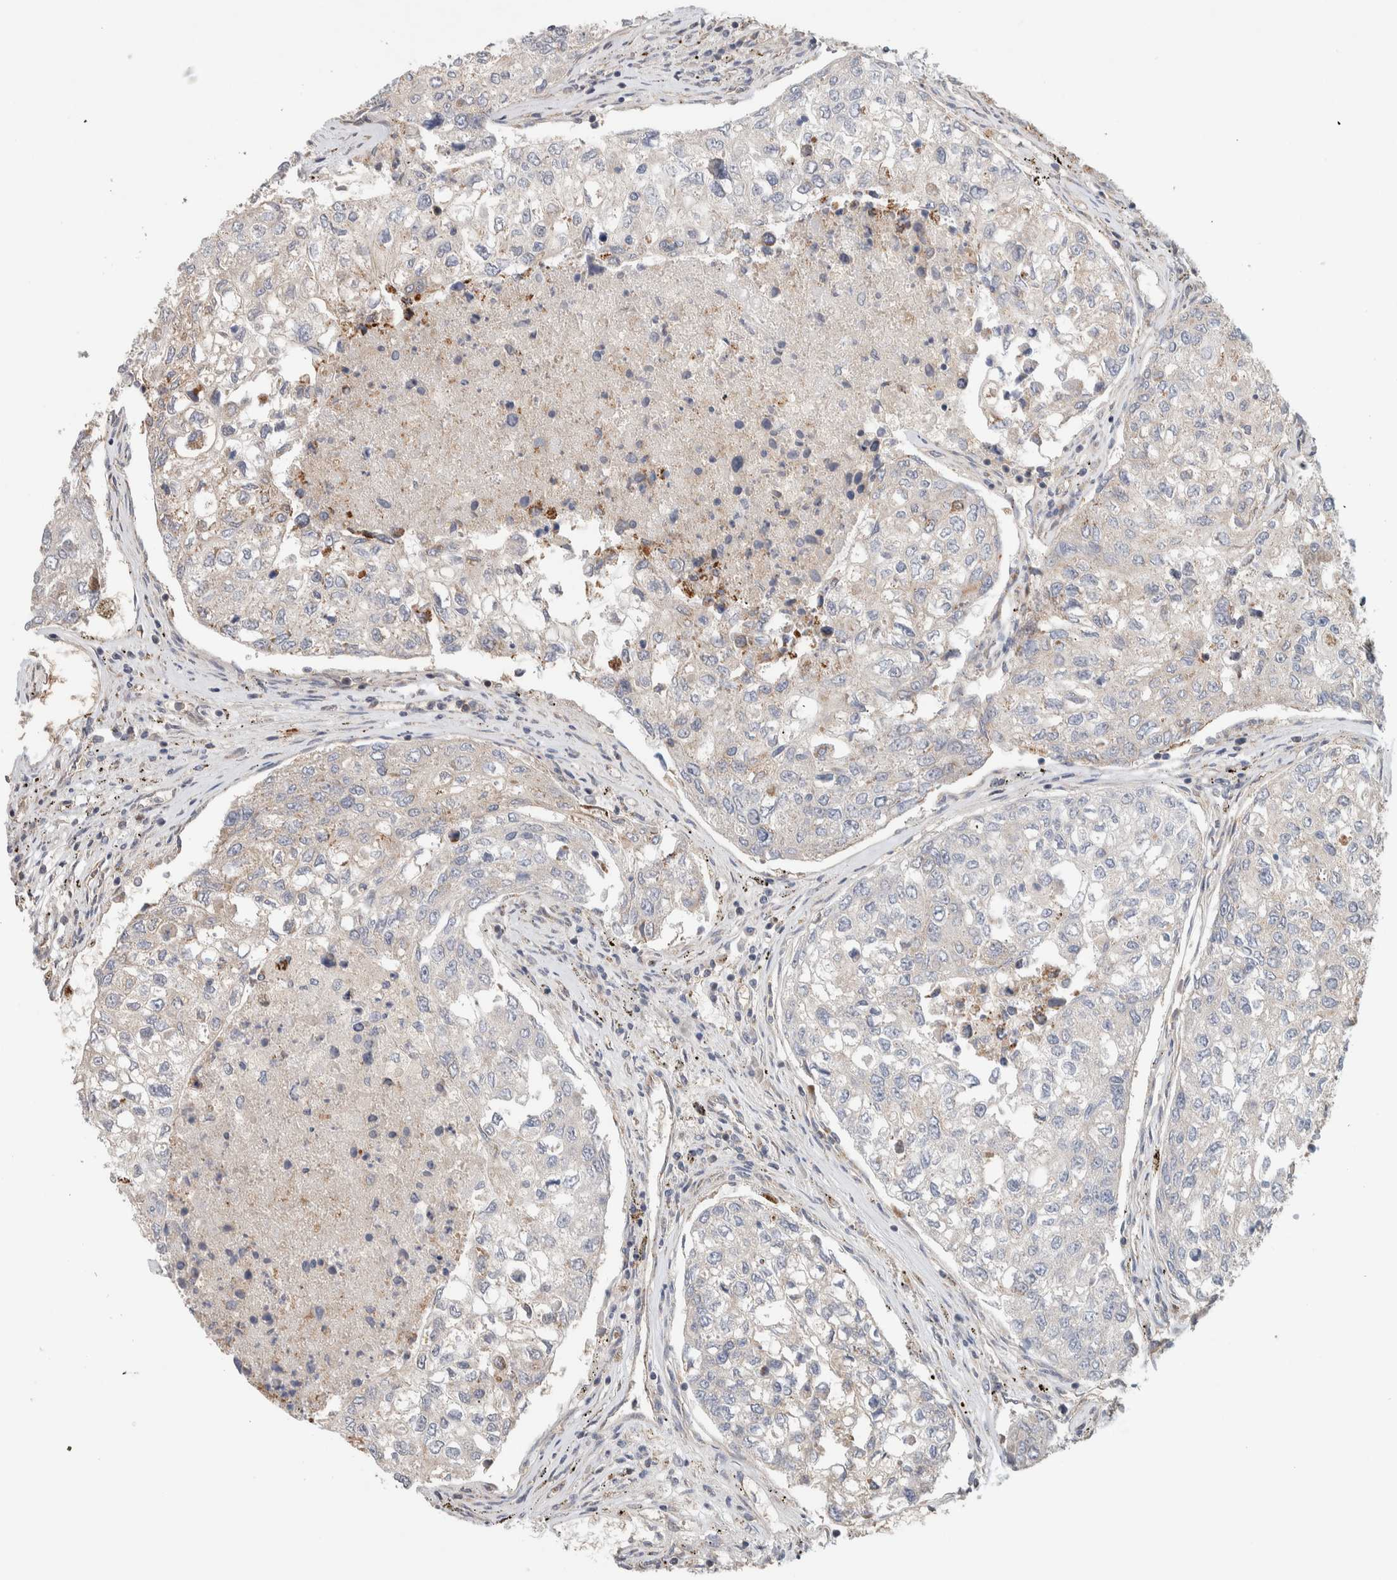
{"staining": {"intensity": "negative", "quantity": "none", "location": "none"}, "tissue": "urothelial cancer", "cell_type": "Tumor cells", "image_type": "cancer", "snomed": [{"axis": "morphology", "description": "Urothelial carcinoma, High grade"}, {"axis": "topography", "description": "Lymph node"}, {"axis": "topography", "description": "Urinary bladder"}], "caption": "A photomicrograph of urothelial cancer stained for a protein shows no brown staining in tumor cells.", "gene": "DEPTOR", "patient": {"sex": "male", "age": 51}}